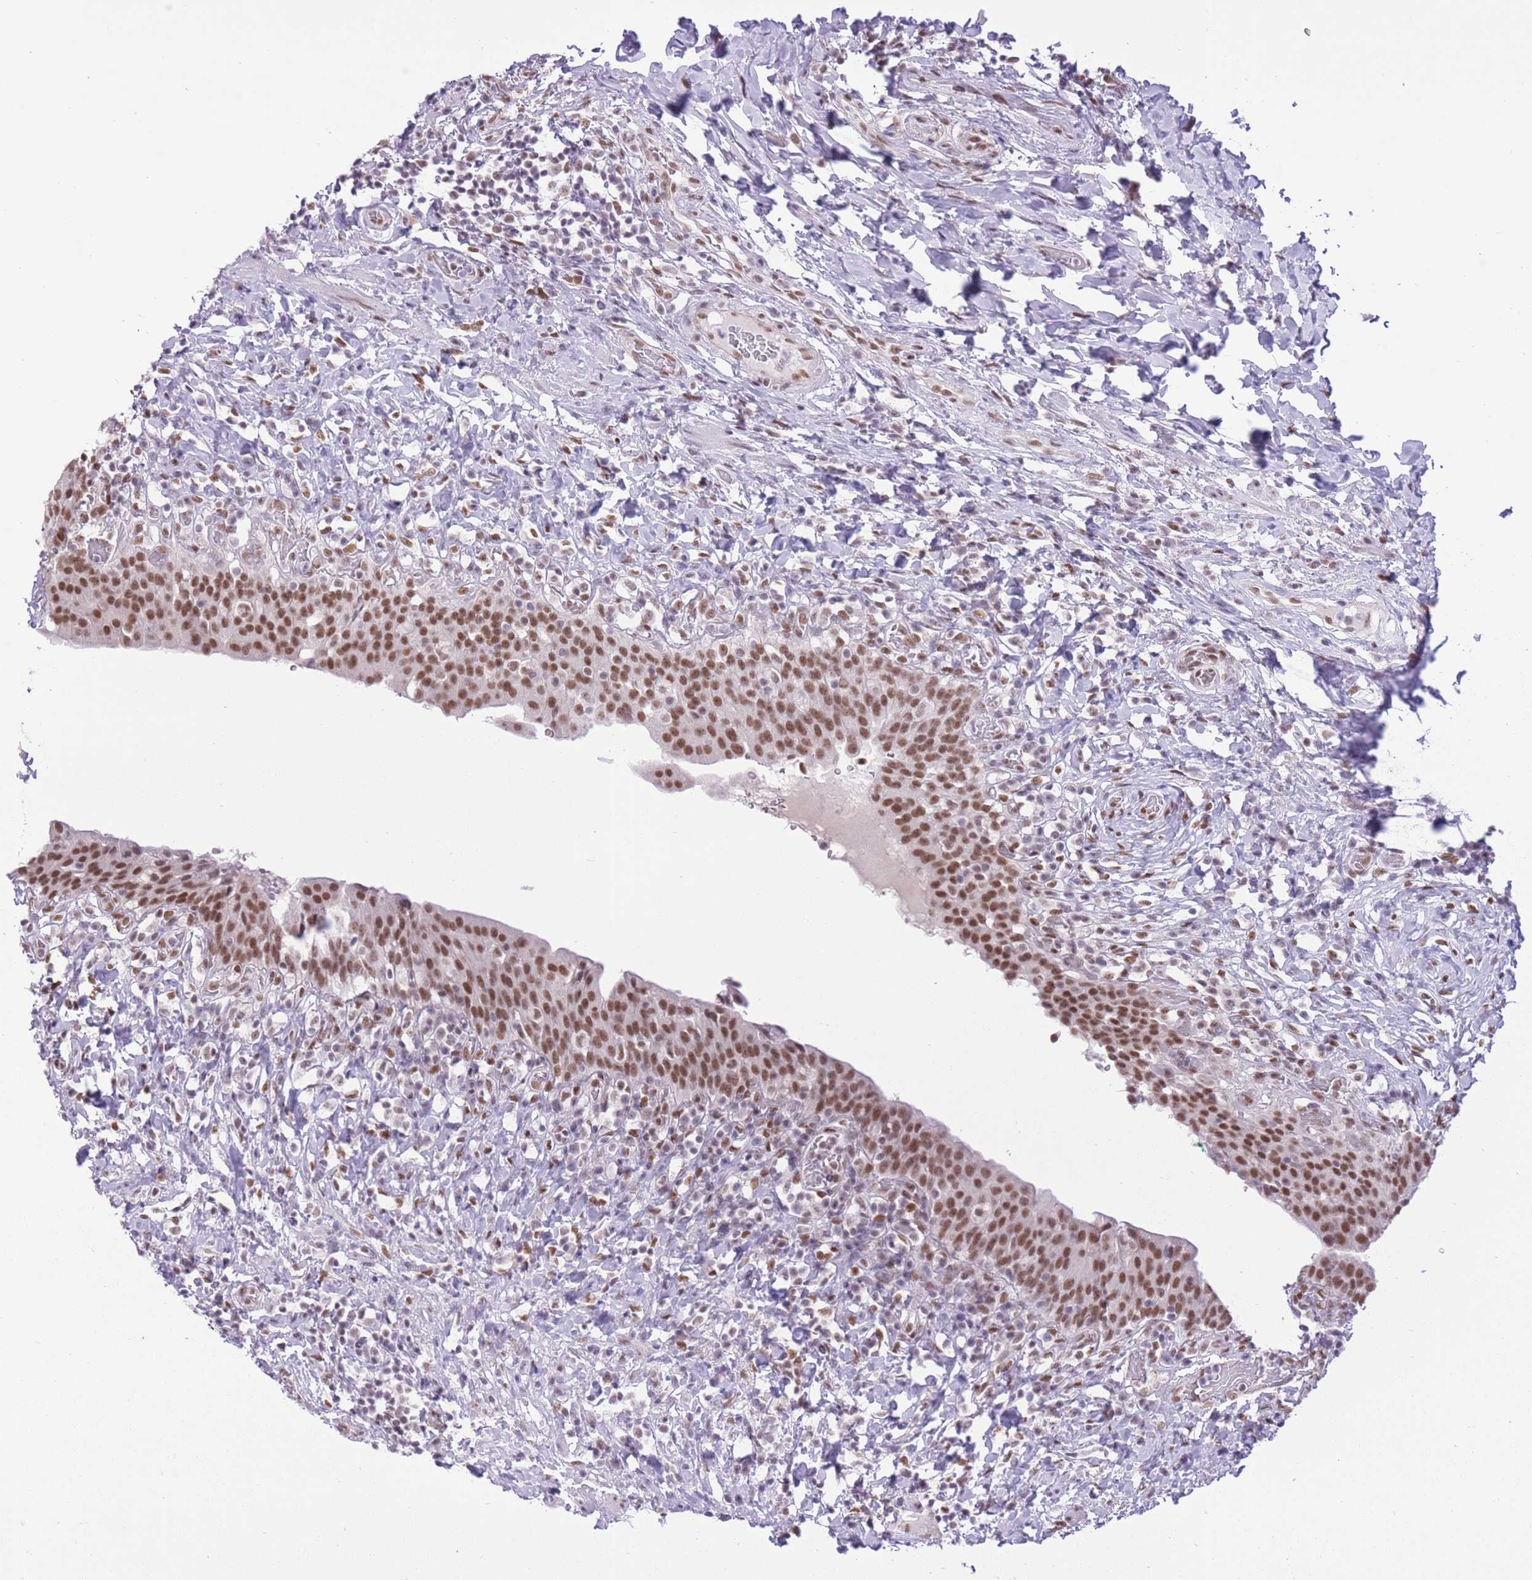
{"staining": {"intensity": "moderate", "quantity": ">75%", "location": "nuclear"}, "tissue": "urinary bladder", "cell_type": "Urothelial cells", "image_type": "normal", "snomed": [{"axis": "morphology", "description": "Normal tissue, NOS"}, {"axis": "morphology", "description": "Inflammation, NOS"}, {"axis": "topography", "description": "Urinary bladder"}], "caption": "High-magnification brightfield microscopy of normal urinary bladder stained with DAB (3,3'-diaminobenzidine) (brown) and counterstained with hematoxylin (blue). urothelial cells exhibit moderate nuclear positivity is seen in approximately>75% of cells. The staining is performed using DAB (3,3'-diaminobenzidine) brown chromogen to label protein expression. The nuclei are counter-stained blue using hematoxylin.", "gene": "ZBED5", "patient": {"sex": "male", "age": 64}}